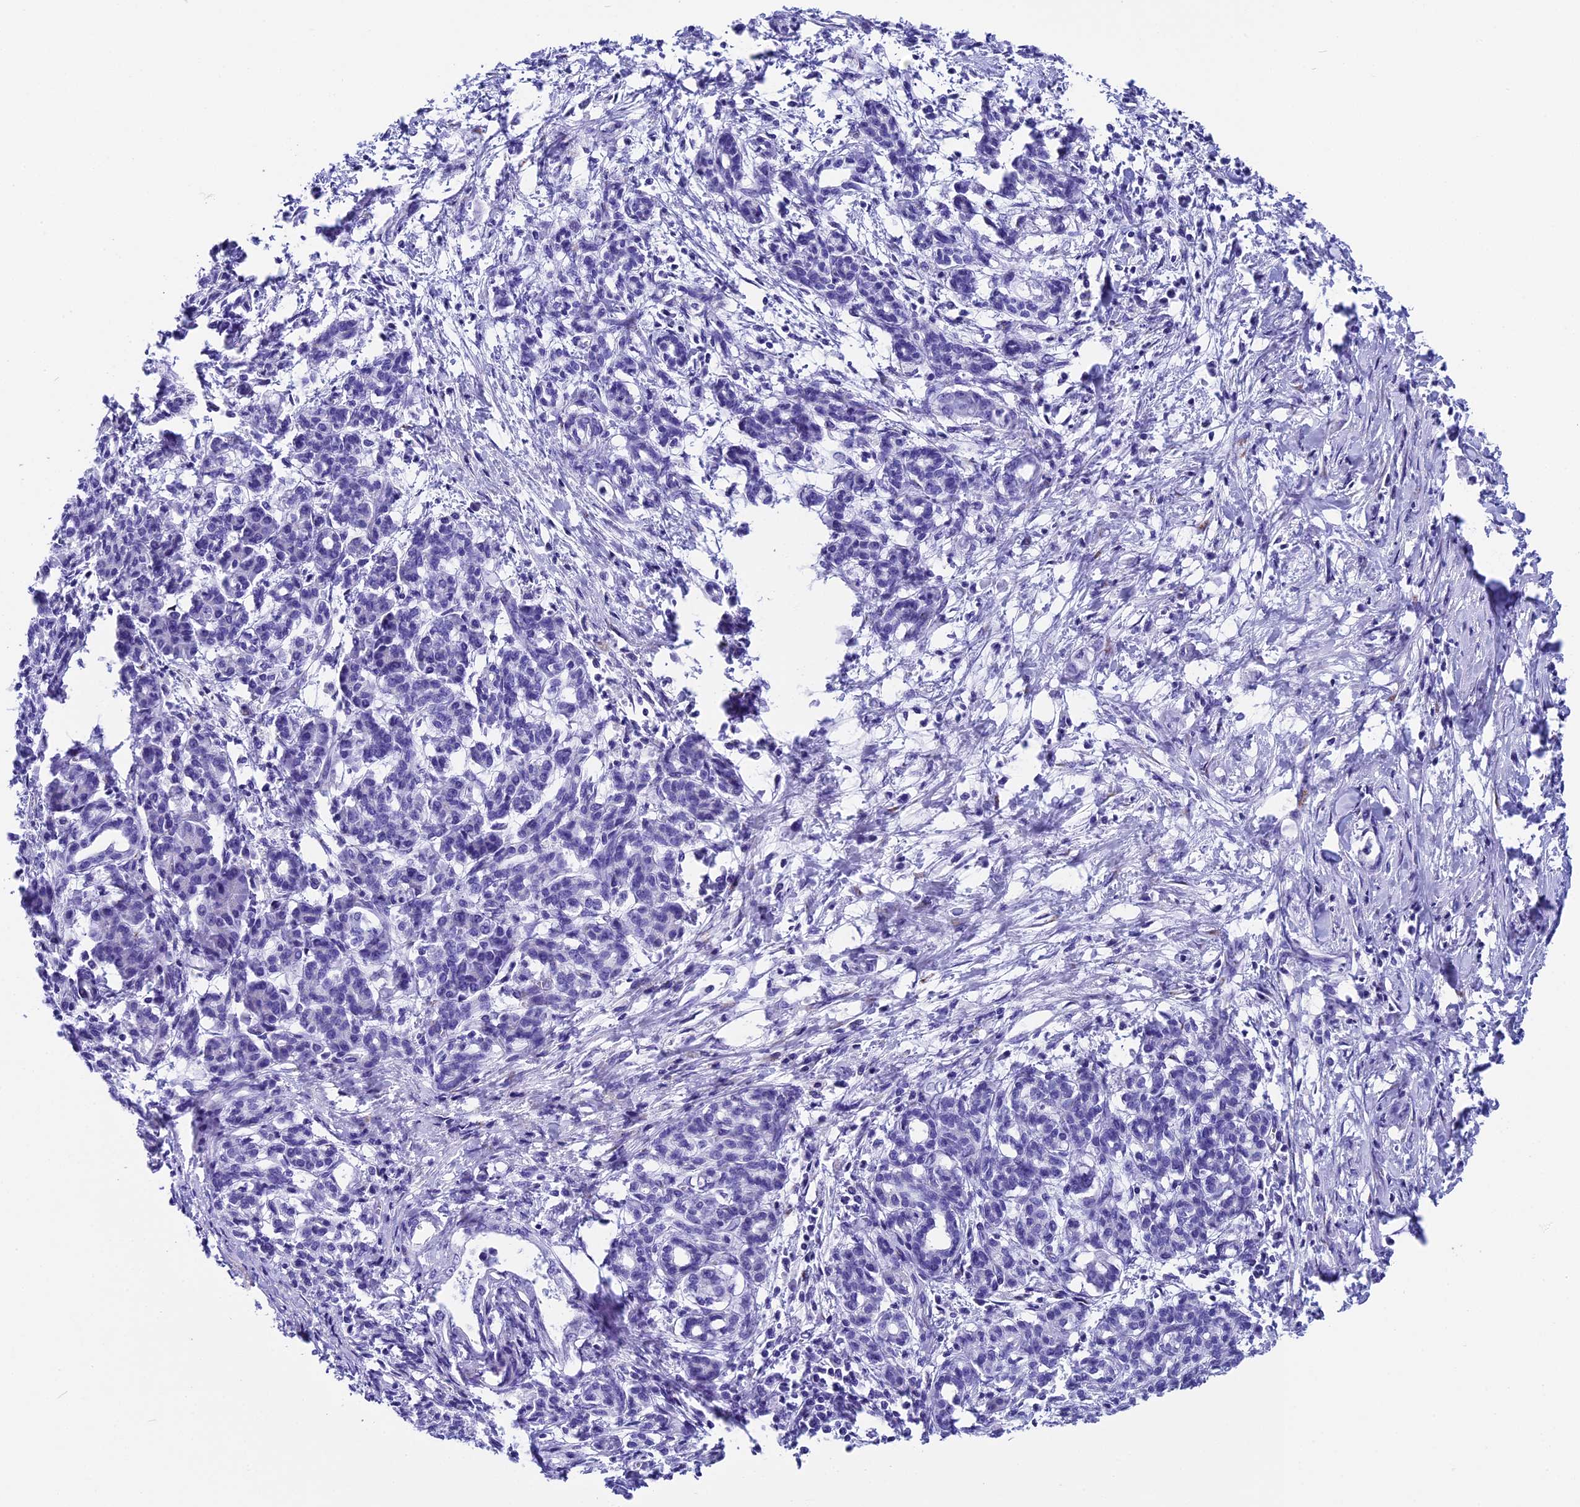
{"staining": {"intensity": "negative", "quantity": "none", "location": "none"}, "tissue": "pancreatic cancer", "cell_type": "Tumor cells", "image_type": "cancer", "snomed": [{"axis": "morphology", "description": "Adenocarcinoma, NOS"}, {"axis": "topography", "description": "Pancreas"}], "caption": "The immunohistochemistry micrograph has no significant expression in tumor cells of adenocarcinoma (pancreatic) tissue.", "gene": "AP3B2", "patient": {"sex": "female", "age": 55}}